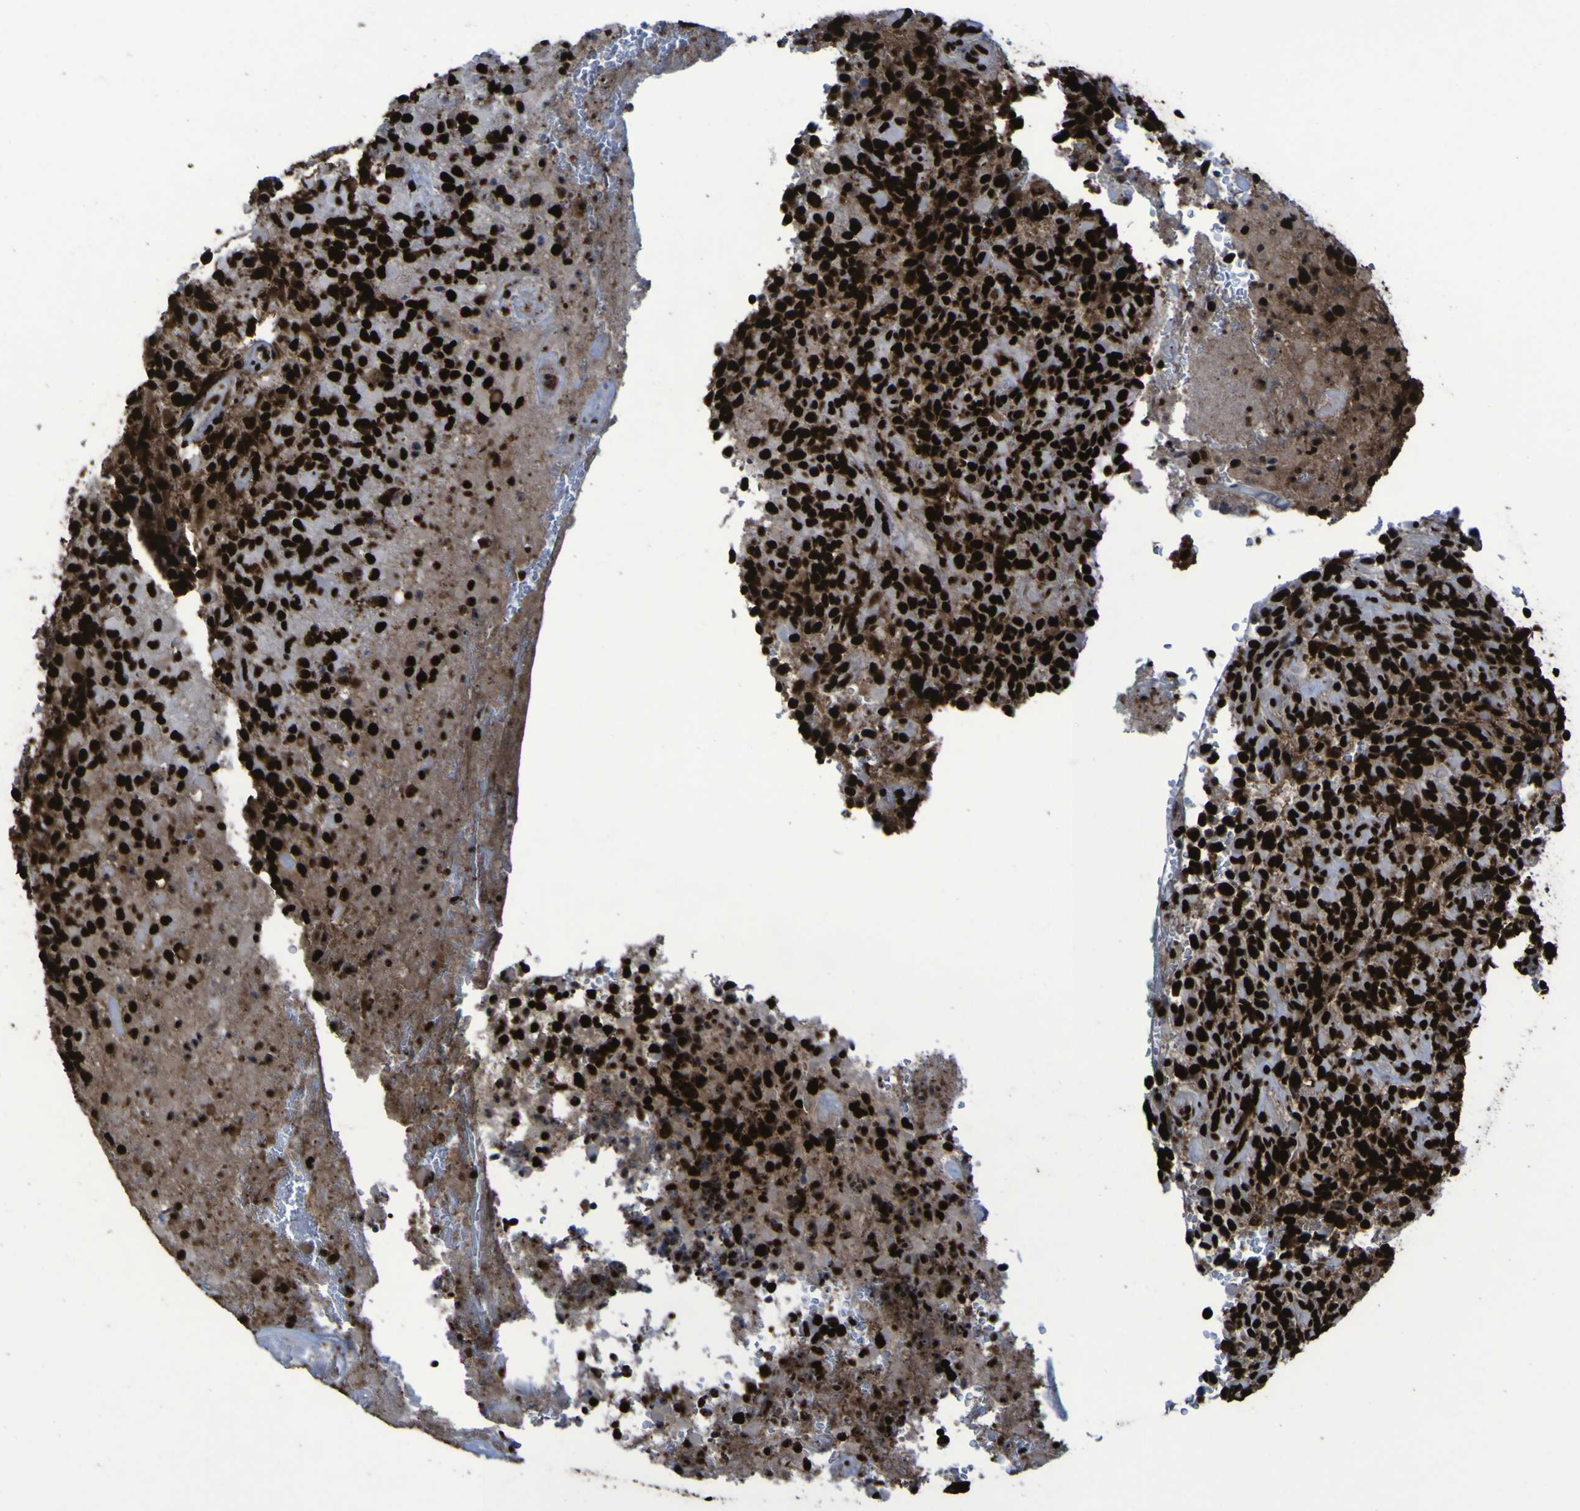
{"staining": {"intensity": "strong", "quantity": ">75%", "location": "cytoplasmic/membranous,nuclear"}, "tissue": "glioma", "cell_type": "Tumor cells", "image_type": "cancer", "snomed": [{"axis": "morphology", "description": "Glioma, malignant, High grade"}, {"axis": "topography", "description": "Brain"}], "caption": "Strong cytoplasmic/membranous and nuclear positivity is seen in about >75% of tumor cells in glioma.", "gene": "NPM1", "patient": {"sex": "male", "age": 71}}